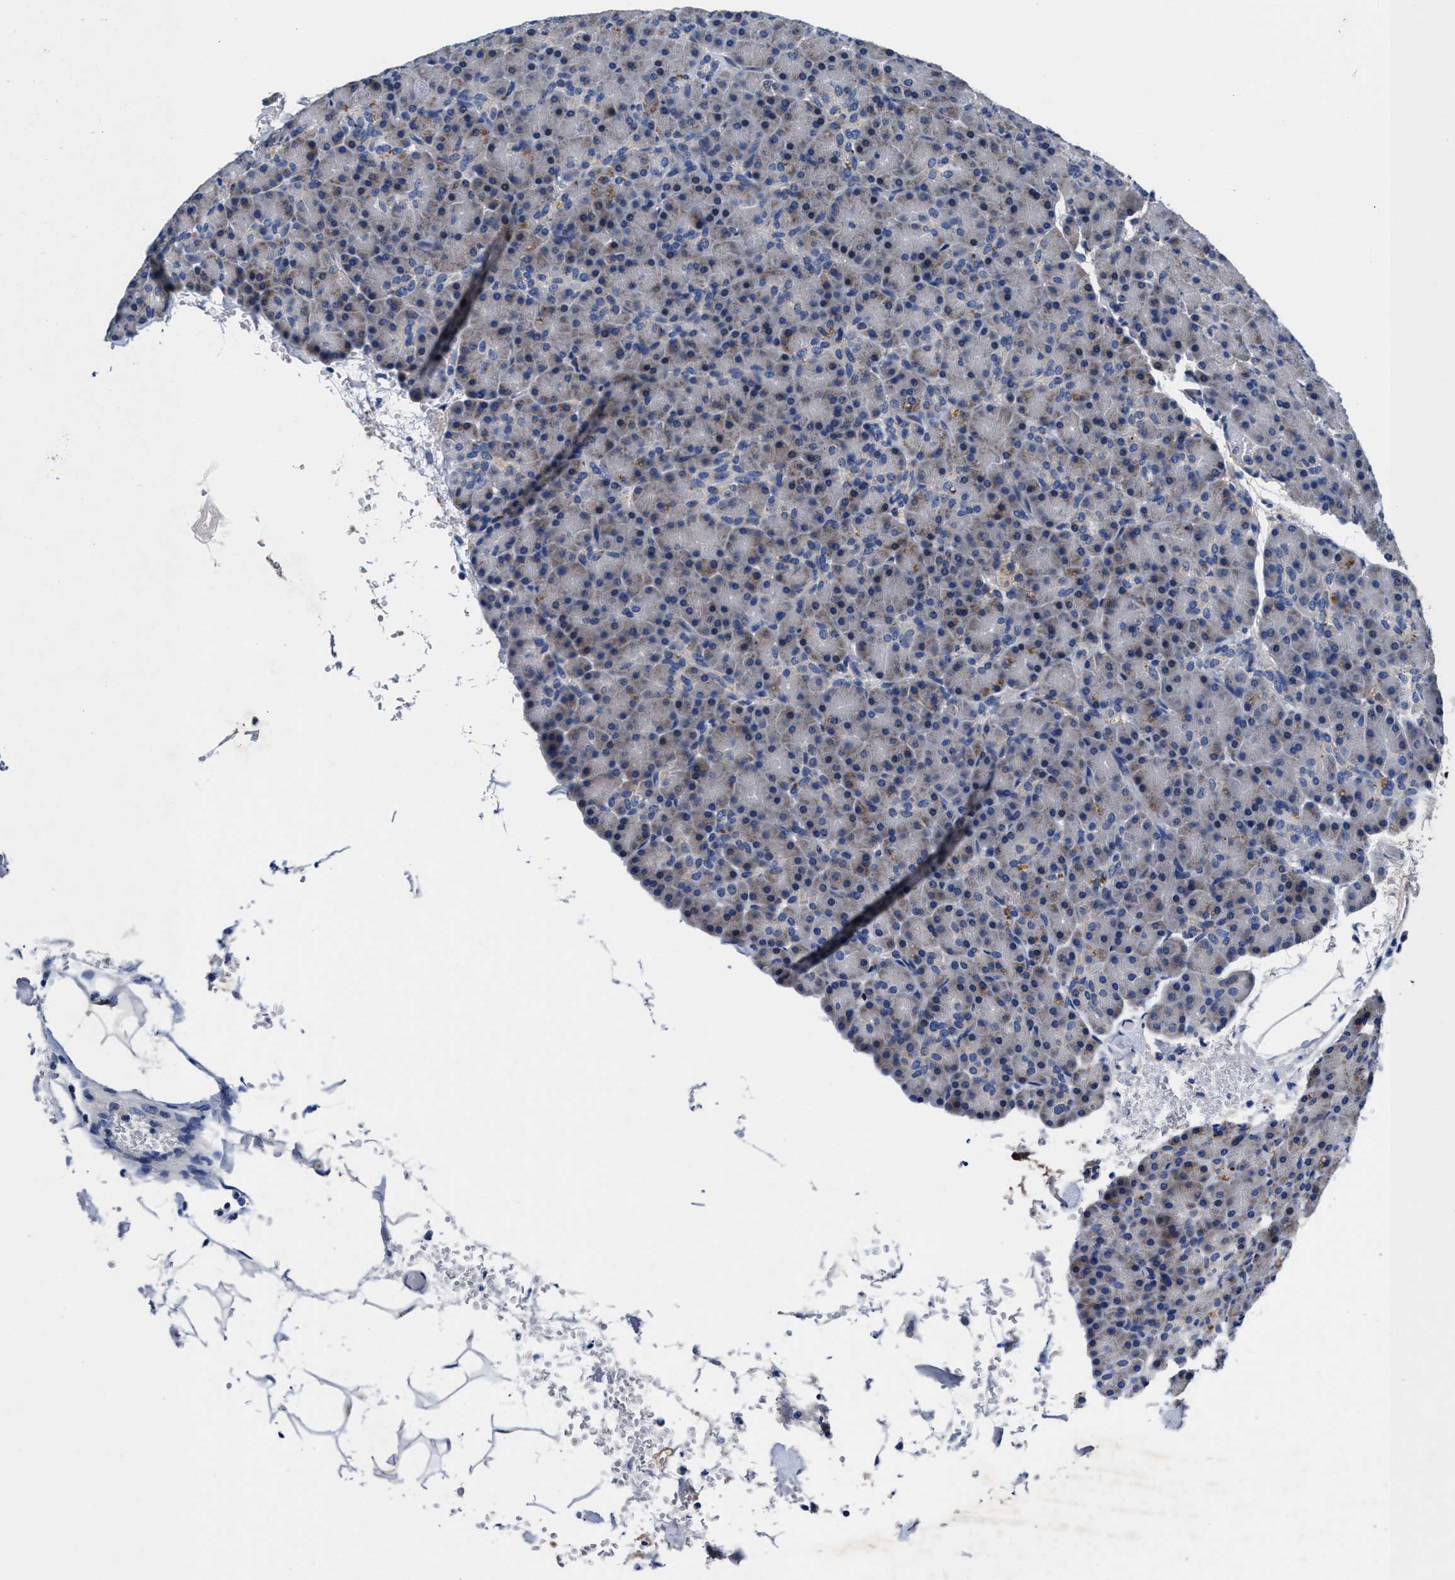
{"staining": {"intensity": "negative", "quantity": "none", "location": "none"}, "tissue": "pancreas", "cell_type": "Exocrine glandular cells", "image_type": "normal", "snomed": [{"axis": "morphology", "description": "Normal tissue, NOS"}, {"axis": "topography", "description": "Pancreas"}], "caption": "Unremarkable pancreas was stained to show a protein in brown. There is no significant expression in exocrine glandular cells. Brightfield microscopy of IHC stained with DAB (3,3'-diaminobenzidine) (brown) and hematoxylin (blue), captured at high magnification.", "gene": "DHRS13", "patient": {"sex": "female", "age": 43}}